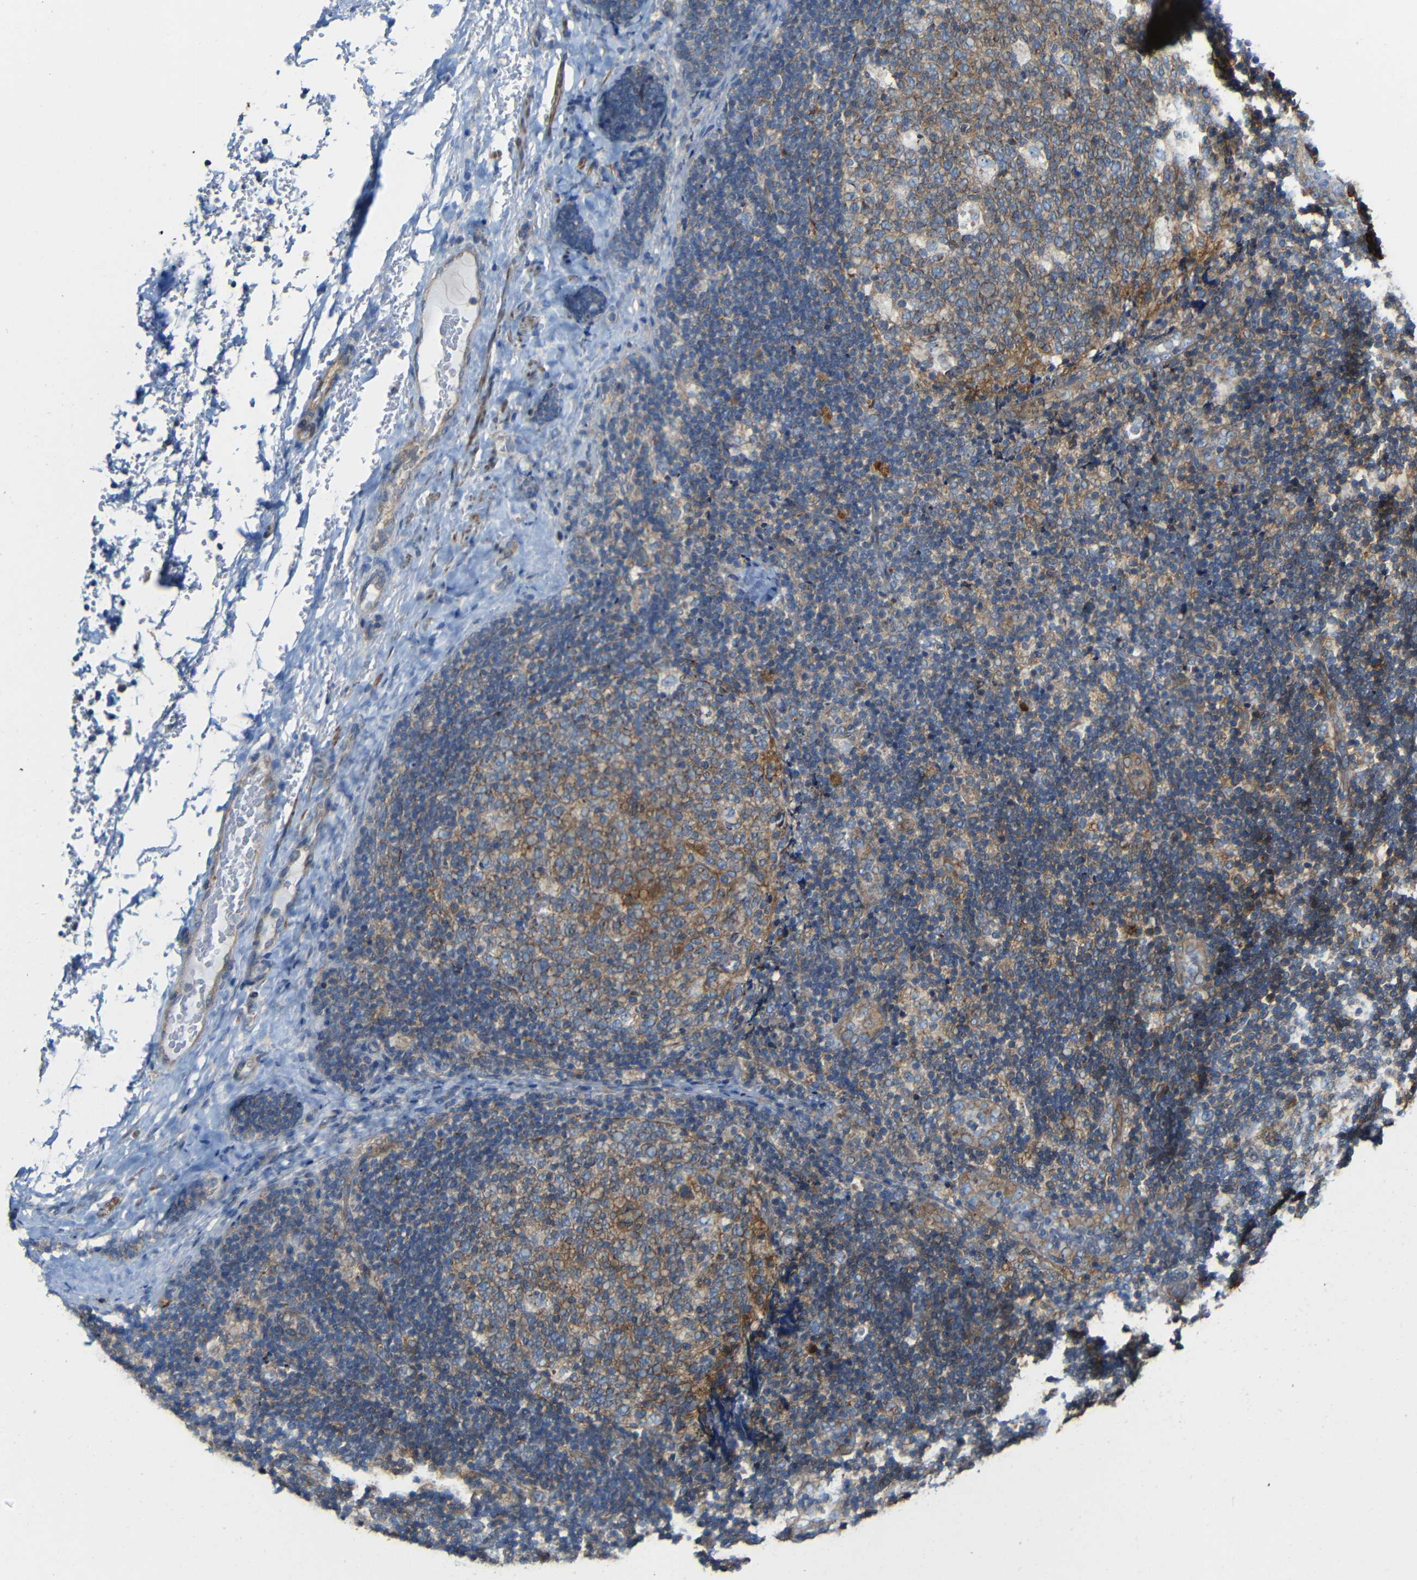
{"staining": {"intensity": "moderate", "quantity": ">75%", "location": "cytoplasmic/membranous"}, "tissue": "lymph node", "cell_type": "Germinal center cells", "image_type": "normal", "snomed": [{"axis": "morphology", "description": "Normal tissue, NOS"}, {"axis": "topography", "description": "Lymph node"}], "caption": "Protein expression analysis of normal lymph node reveals moderate cytoplasmic/membranous staining in about >75% of germinal center cells. The staining is performed using DAB brown chromogen to label protein expression. The nuclei are counter-stained blue using hematoxylin.", "gene": "RHOT2", "patient": {"sex": "female", "age": 14}}